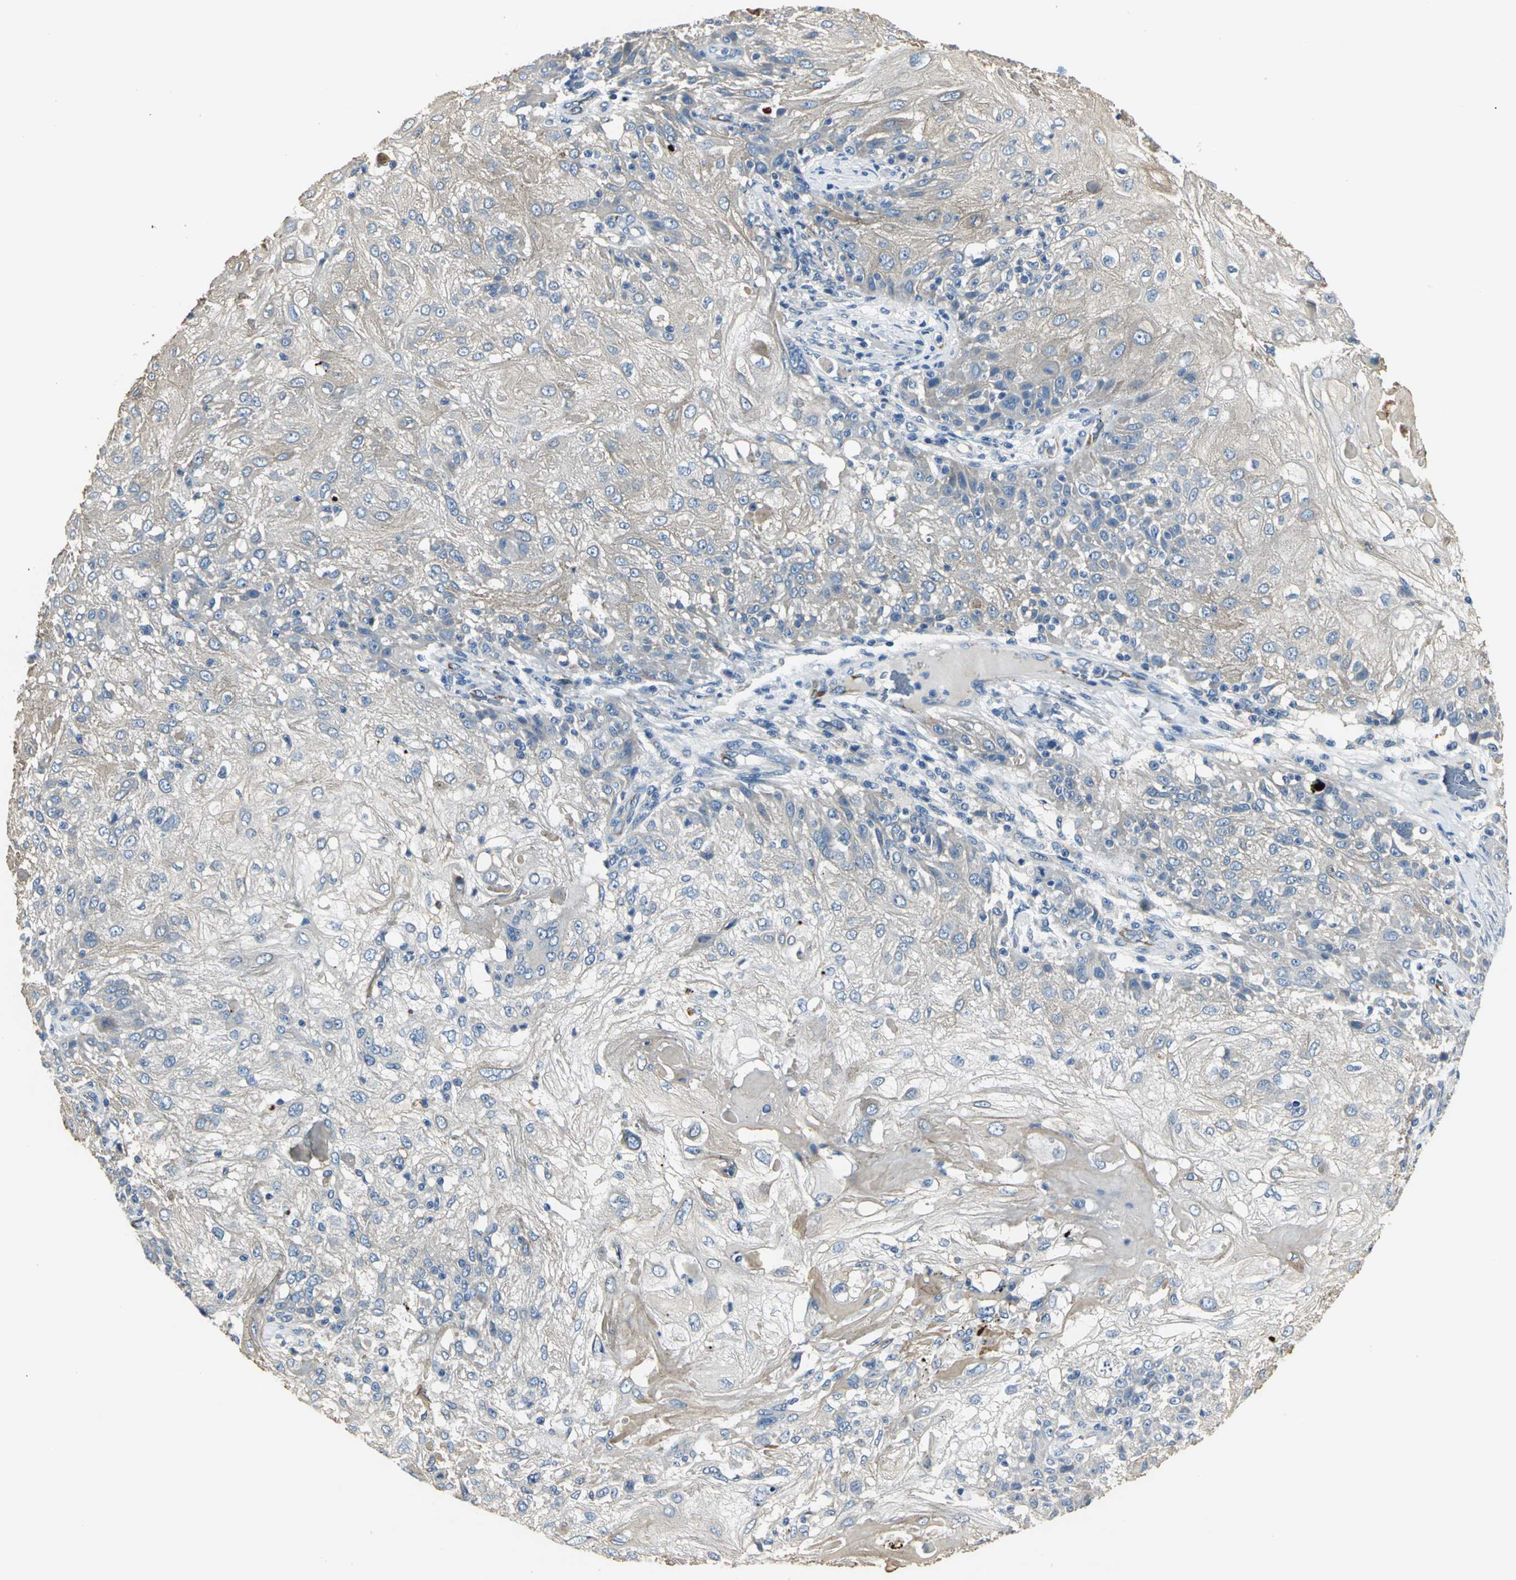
{"staining": {"intensity": "weak", "quantity": "25%-75%", "location": "cytoplasmic/membranous"}, "tissue": "skin cancer", "cell_type": "Tumor cells", "image_type": "cancer", "snomed": [{"axis": "morphology", "description": "Normal tissue, NOS"}, {"axis": "morphology", "description": "Squamous cell carcinoma, NOS"}, {"axis": "topography", "description": "Skin"}], "caption": "Immunohistochemical staining of human skin cancer shows low levels of weak cytoplasmic/membranous positivity in about 25%-75% of tumor cells.", "gene": "B3GNT2", "patient": {"sex": "female", "age": 83}}